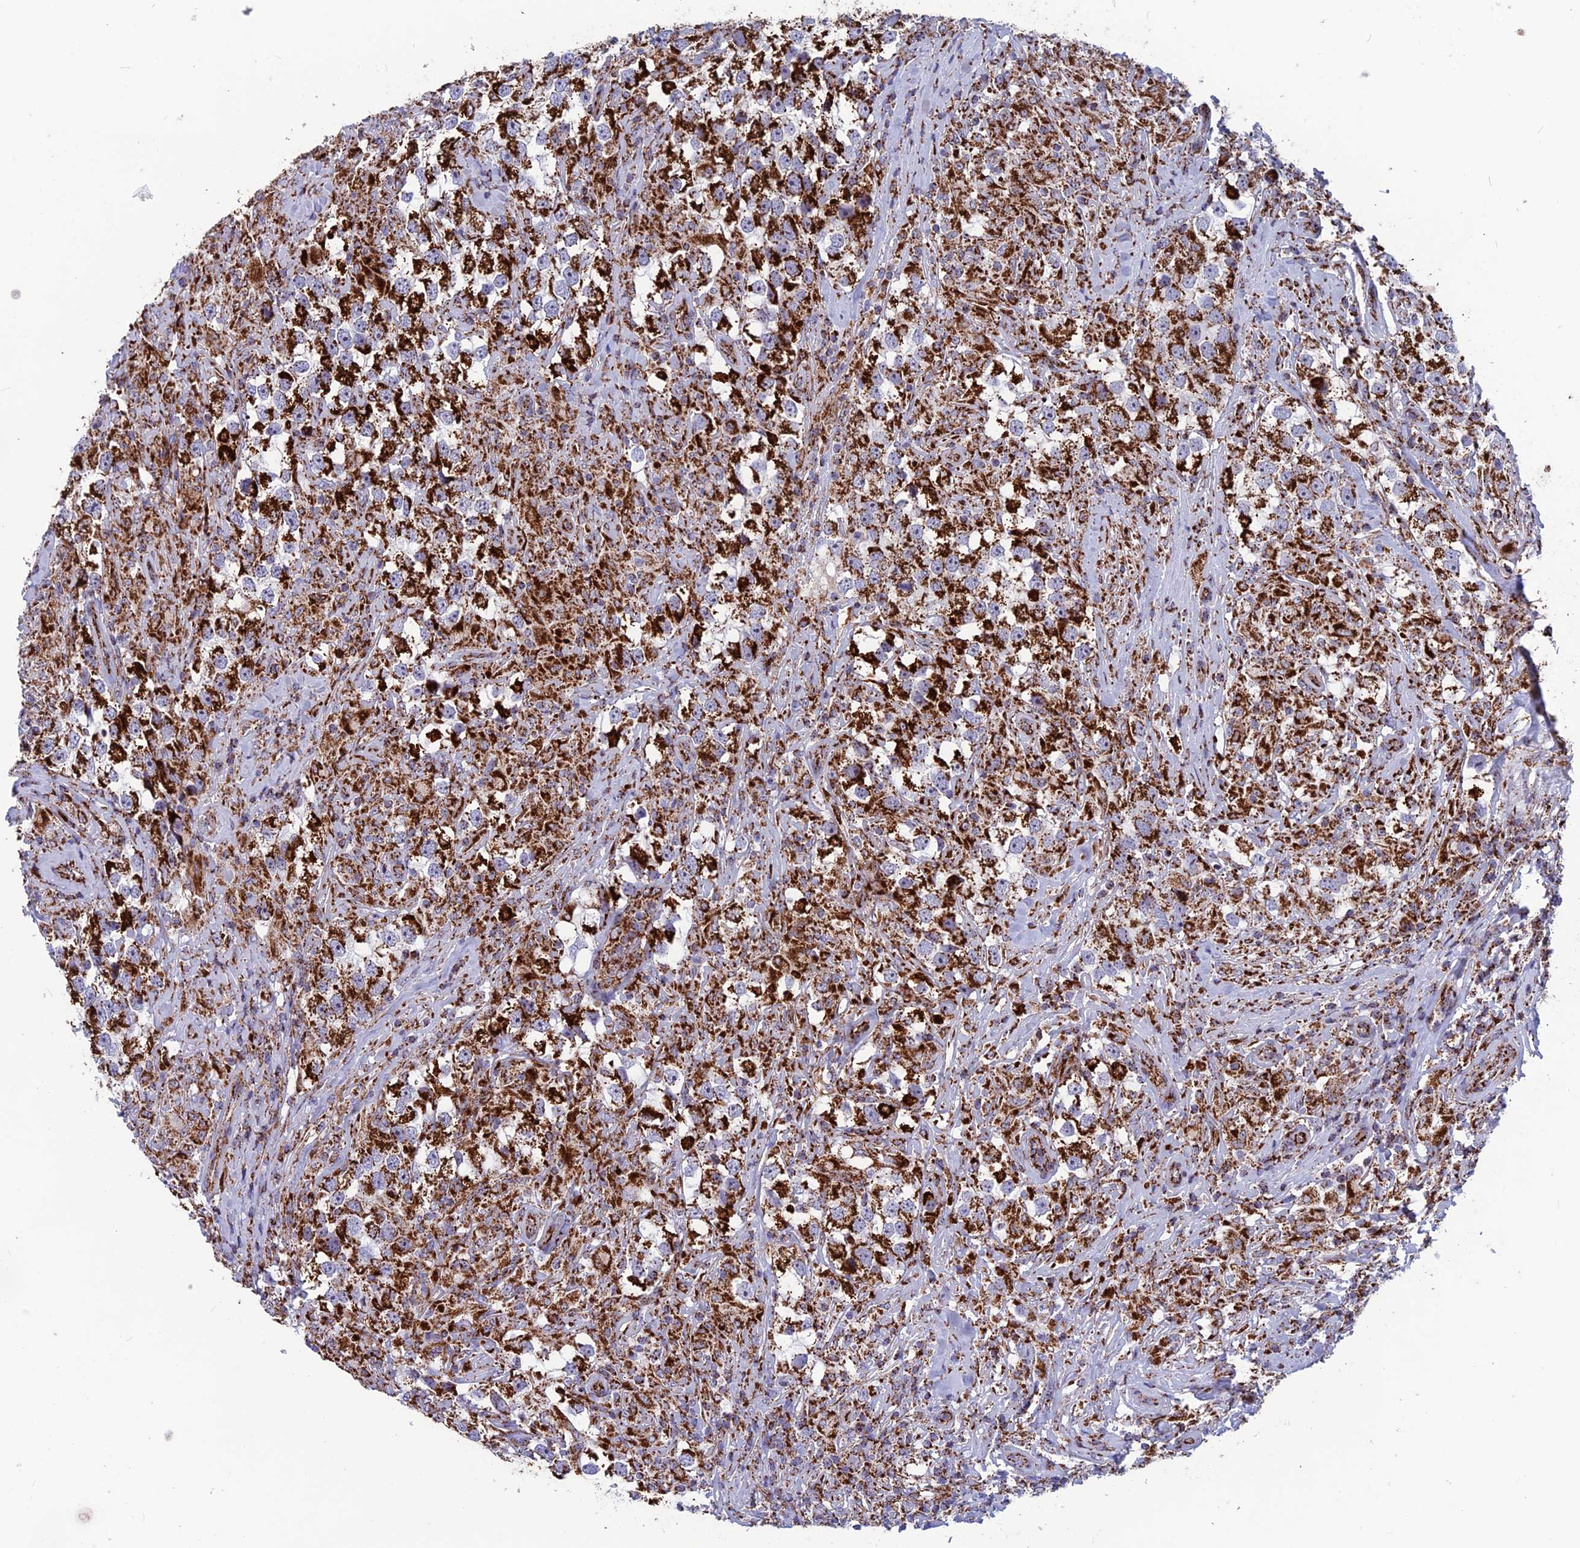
{"staining": {"intensity": "strong", "quantity": ">75%", "location": "cytoplasmic/membranous"}, "tissue": "testis cancer", "cell_type": "Tumor cells", "image_type": "cancer", "snomed": [{"axis": "morphology", "description": "Seminoma, NOS"}, {"axis": "topography", "description": "Testis"}], "caption": "Tumor cells display strong cytoplasmic/membranous staining in about >75% of cells in testis cancer (seminoma).", "gene": "MRPS18B", "patient": {"sex": "male", "age": 46}}